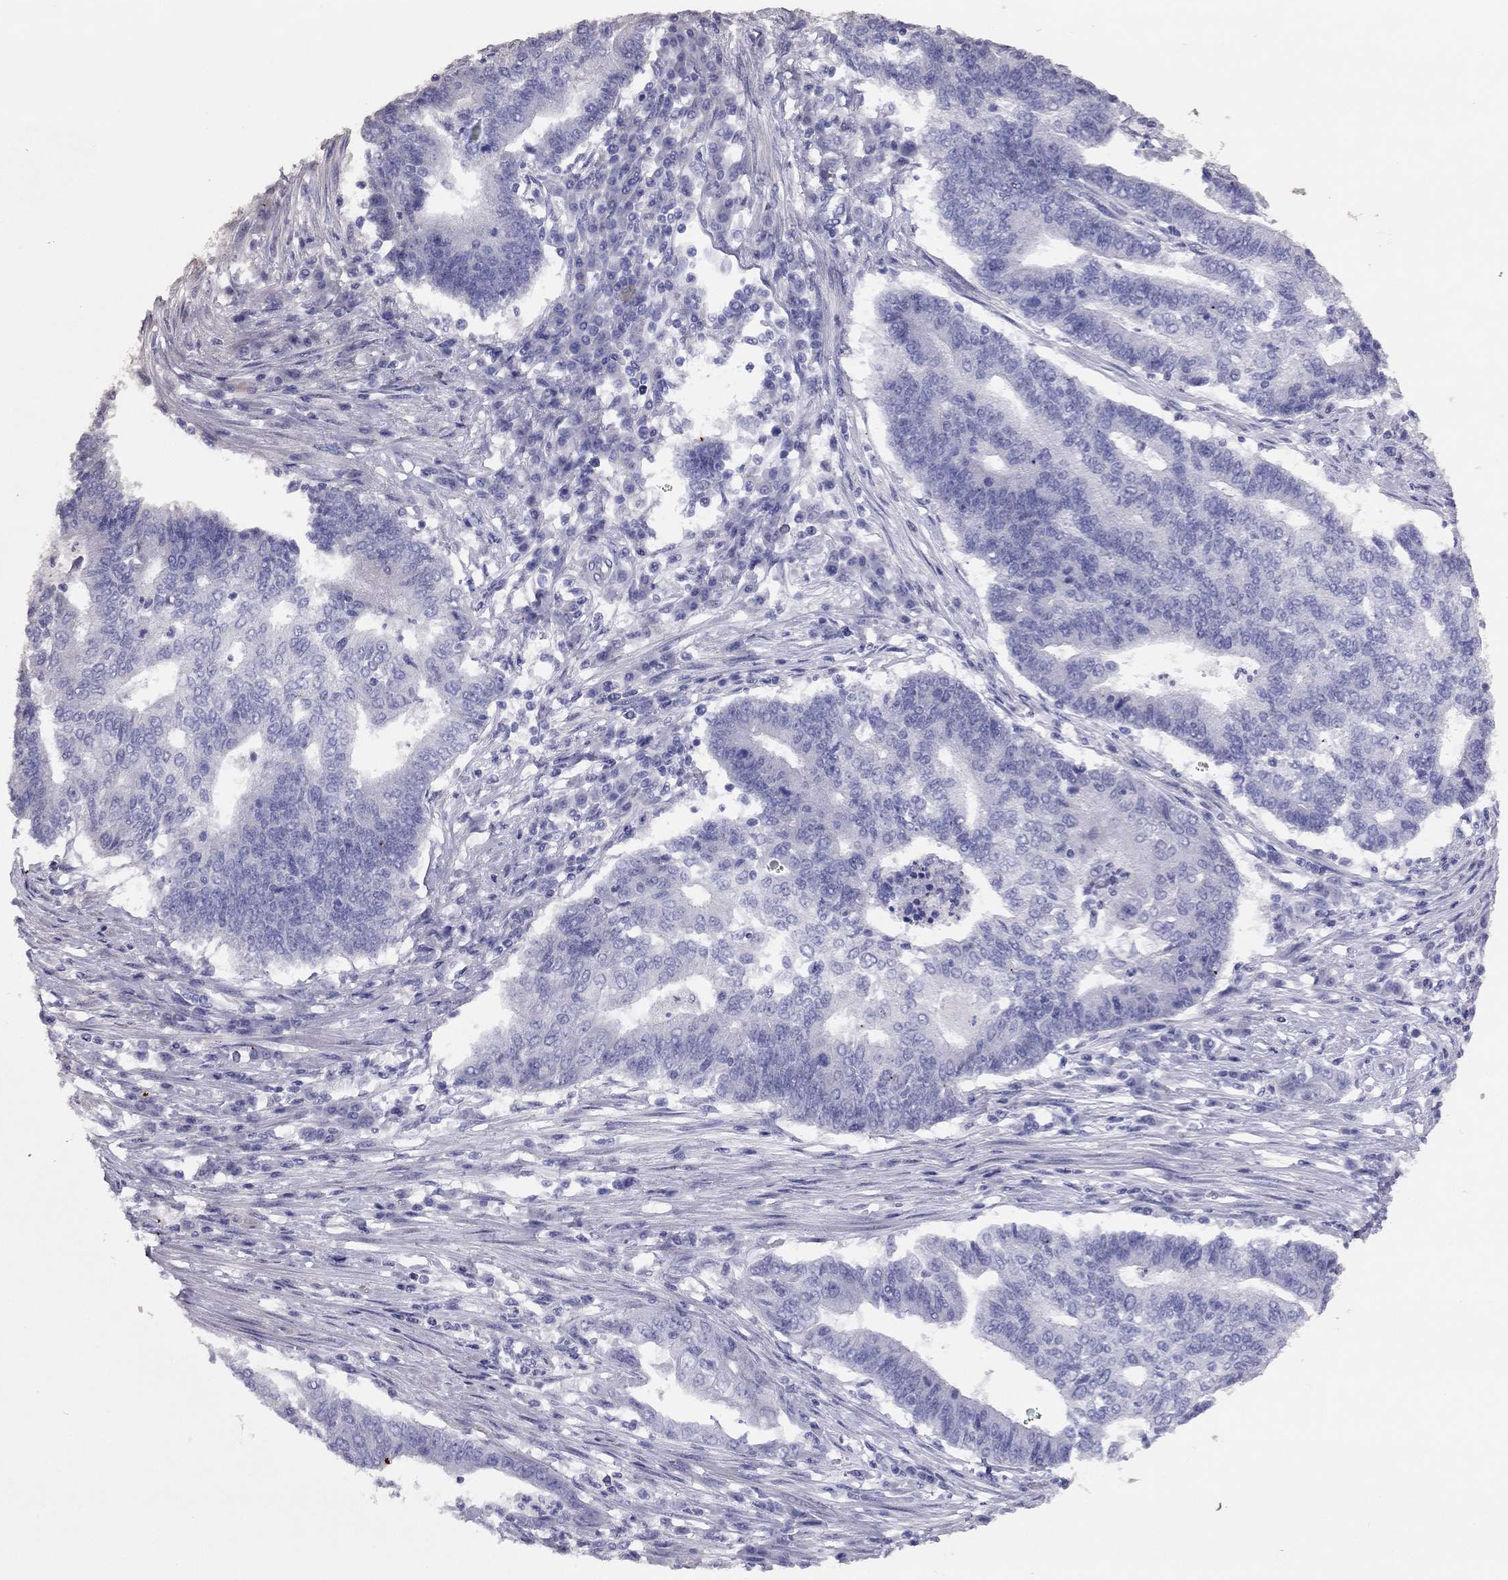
{"staining": {"intensity": "negative", "quantity": "none", "location": "none"}, "tissue": "endometrial cancer", "cell_type": "Tumor cells", "image_type": "cancer", "snomed": [{"axis": "morphology", "description": "Adenocarcinoma, NOS"}, {"axis": "topography", "description": "Uterus"}, {"axis": "topography", "description": "Endometrium"}], "caption": "Tumor cells show no significant expression in endometrial cancer (adenocarcinoma). The staining is performed using DAB brown chromogen with nuclei counter-stained in using hematoxylin.", "gene": "LRIT2", "patient": {"sex": "female", "age": 54}}